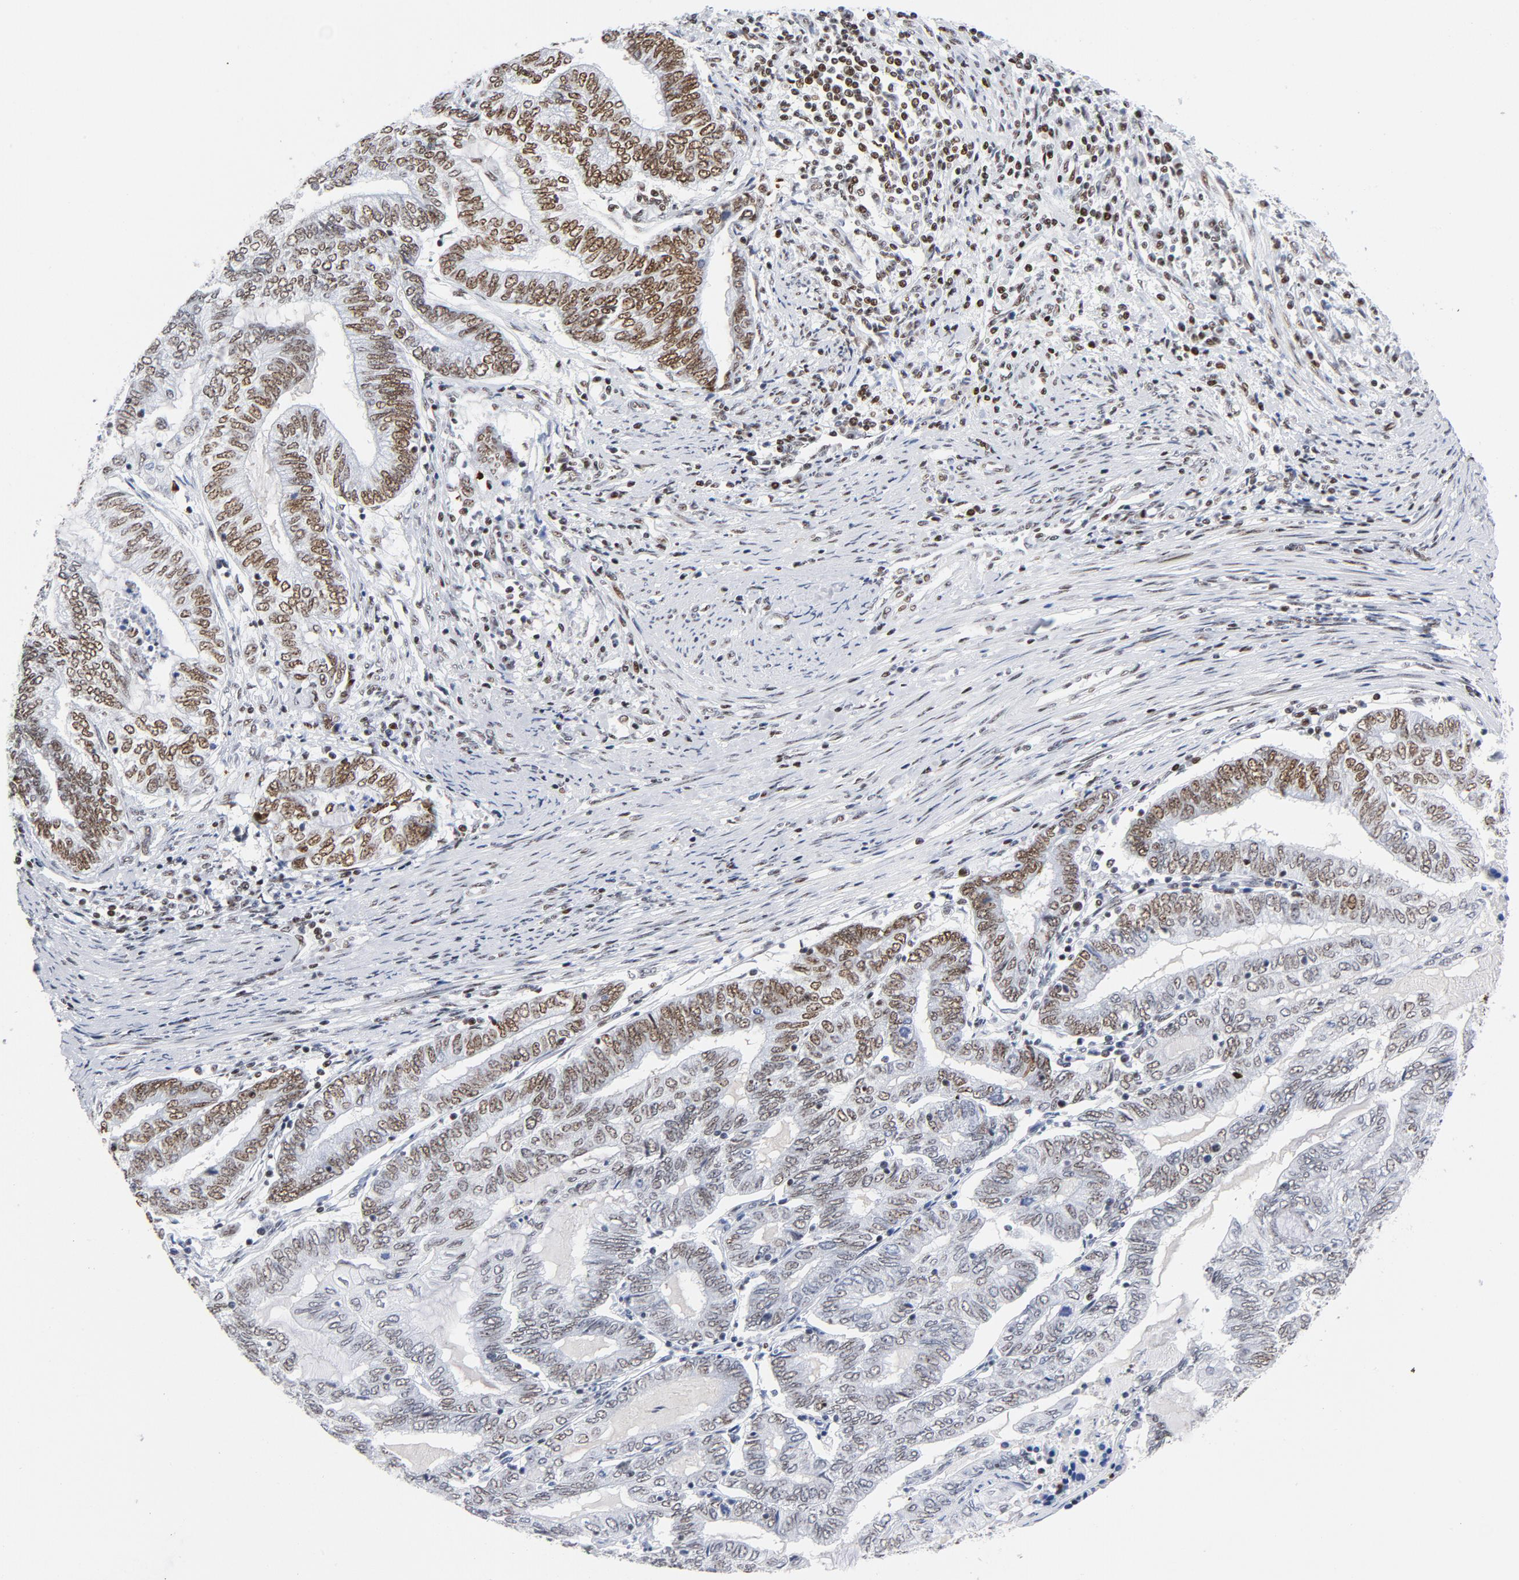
{"staining": {"intensity": "strong", "quantity": ">75%", "location": "nuclear"}, "tissue": "endometrial cancer", "cell_type": "Tumor cells", "image_type": "cancer", "snomed": [{"axis": "morphology", "description": "Adenocarcinoma, NOS"}, {"axis": "topography", "description": "Uterus"}, {"axis": "topography", "description": "Endometrium"}], "caption": "Strong nuclear expression is appreciated in approximately >75% of tumor cells in endometrial cancer (adenocarcinoma). The protein of interest is stained brown, and the nuclei are stained in blue (DAB IHC with brightfield microscopy, high magnification).", "gene": "XRCC5", "patient": {"sex": "female", "age": 70}}